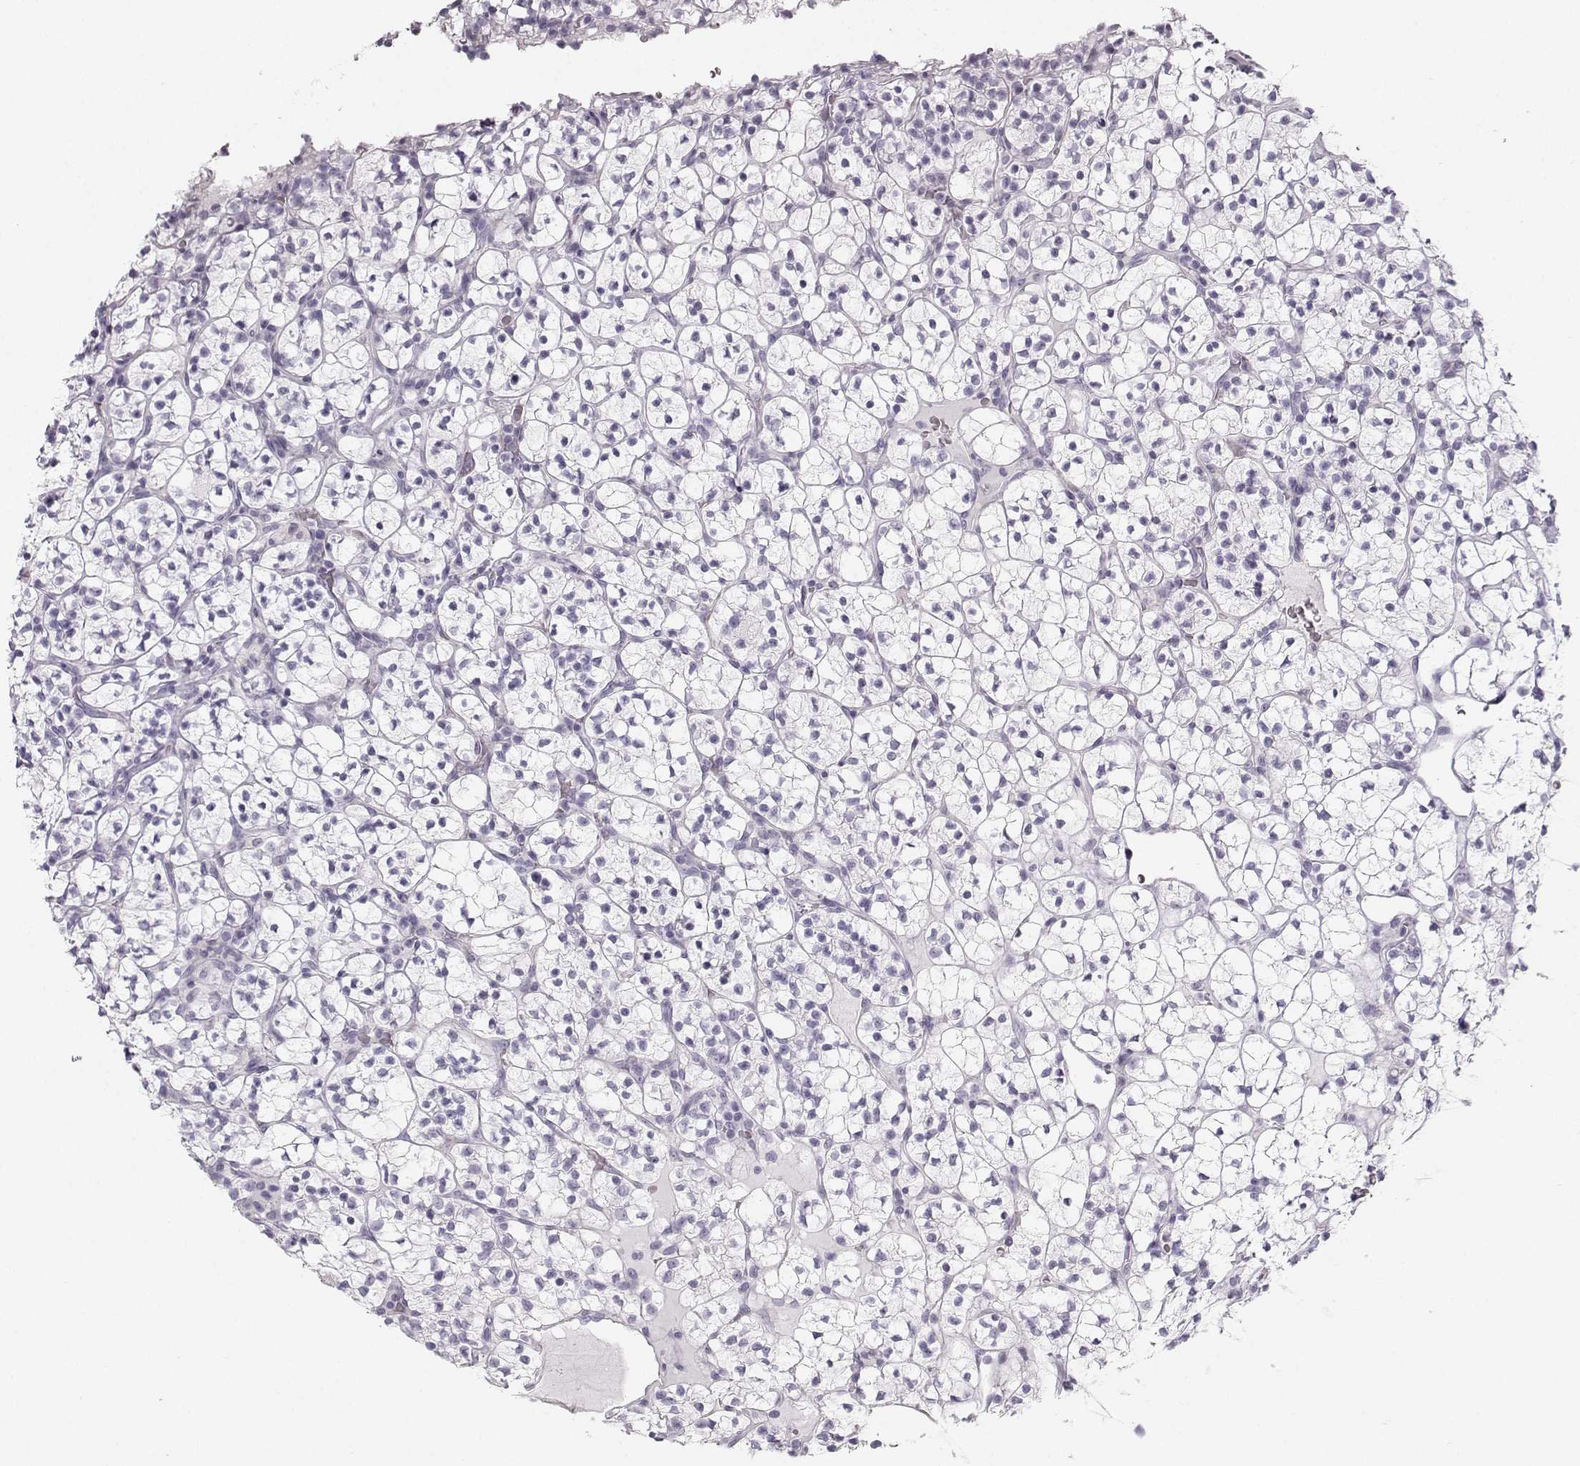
{"staining": {"intensity": "negative", "quantity": "none", "location": "none"}, "tissue": "renal cancer", "cell_type": "Tumor cells", "image_type": "cancer", "snomed": [{"axis": "morphology", "description": "Adenocarcinoma, NOS"}, {"axis": "topography", "description": "Kidney"}], "caption": "Tumor cells show no significant protein staining in renal cancer (adenocarcinoma).", "gene": "CASR", "patient": {"sex": "female", "age": 89}}